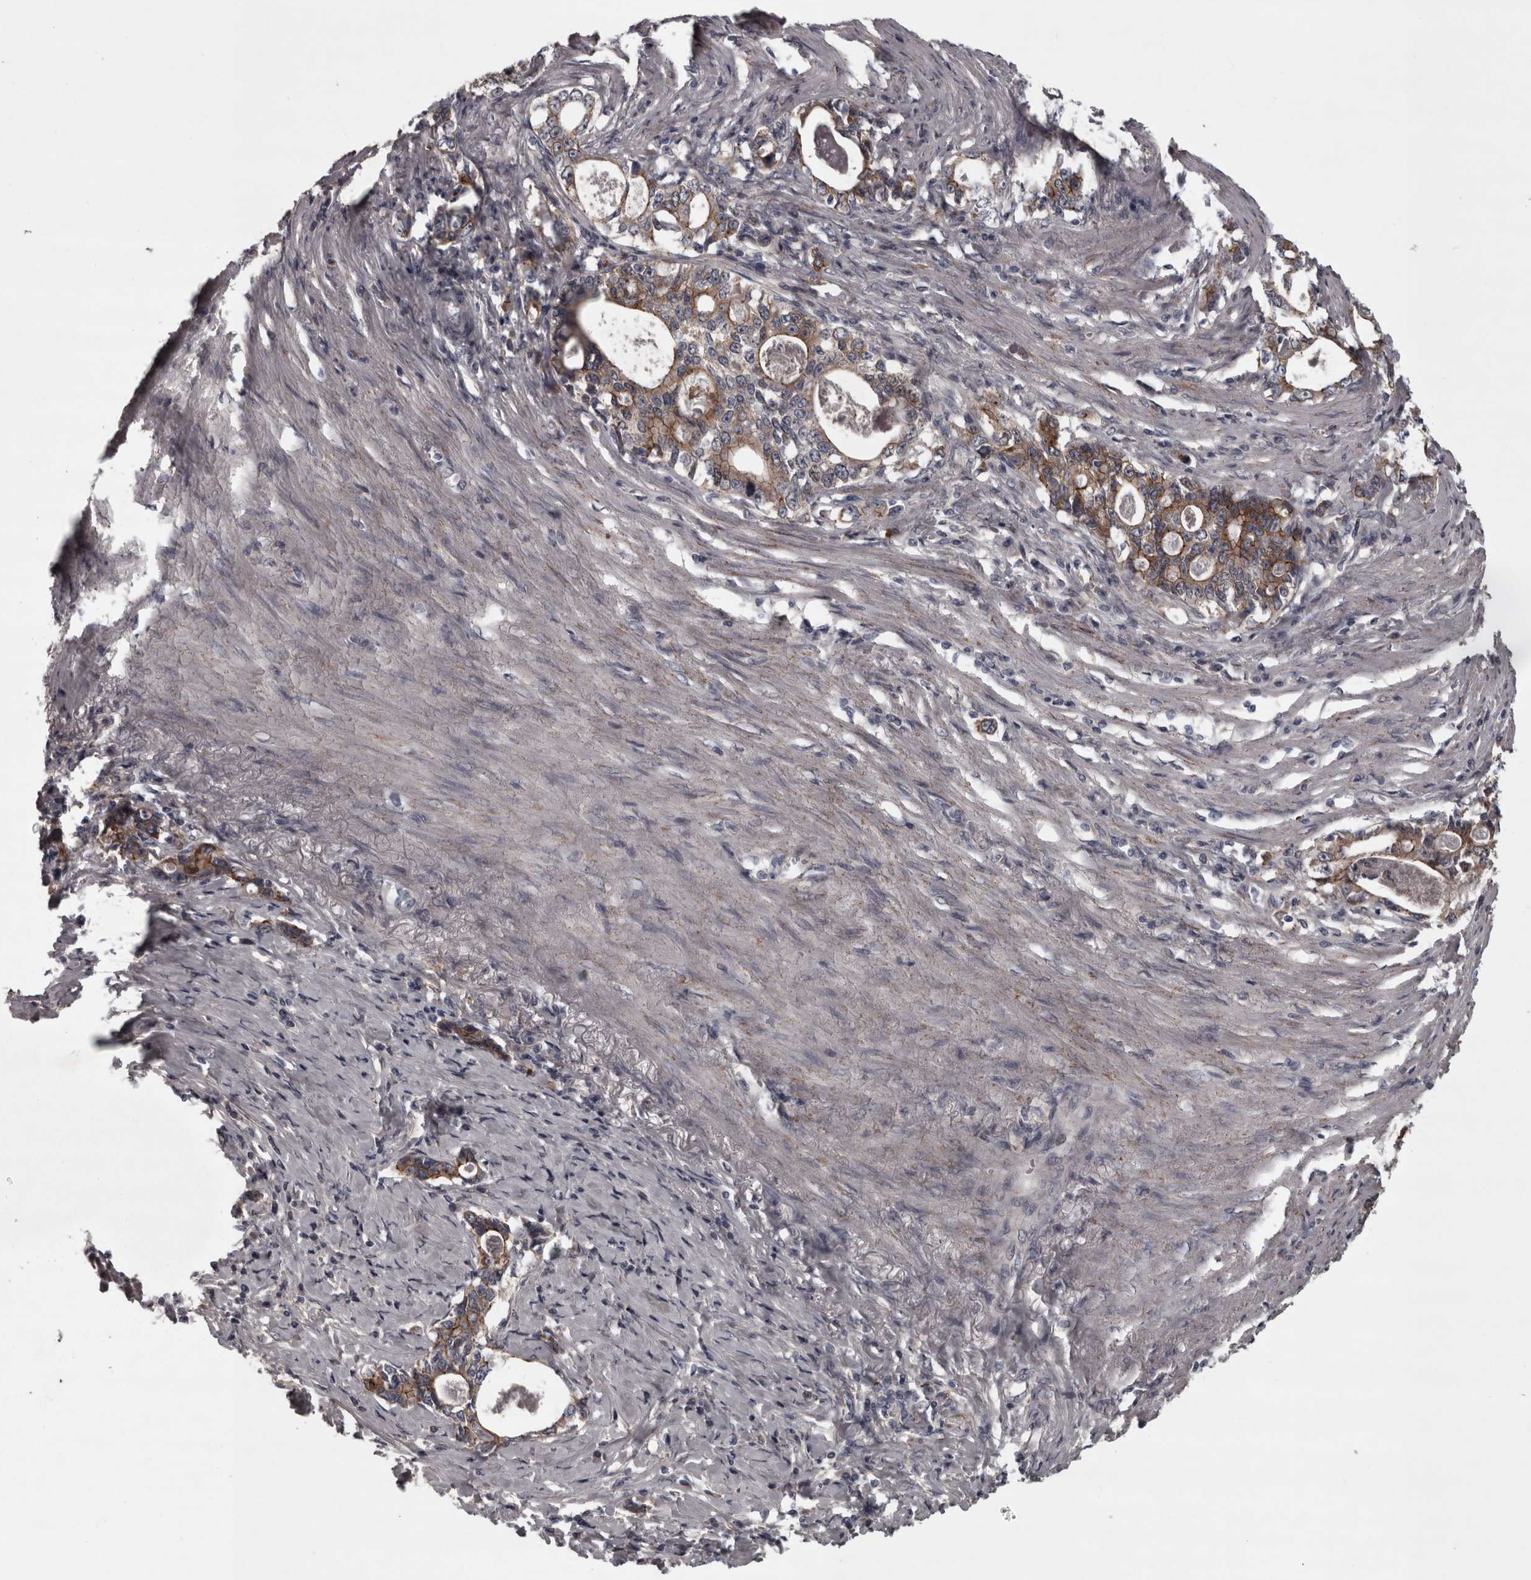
{"staining": {"intensity": "moderate", "quantity": ">75%", "location": "cytoplasmic/membranous"}, "tissue": "stomach cancer", "cell_type": "Tumor cells", "image_type": "cancer", "snomed": [{"axis": "morphology", "description": "Adenocarcinoma, NOS"}, {"axis": "topography", "description": "Stomach, lower"}], "caption": "Protein analysis of adenocarcinoma (stomach) tissue demonstrates moderate cytoplasmic/membranous expression in approximately >75% of tumor cells.", "gene": "PCDH17", "patient": {"sex": "female", "age": 72}}